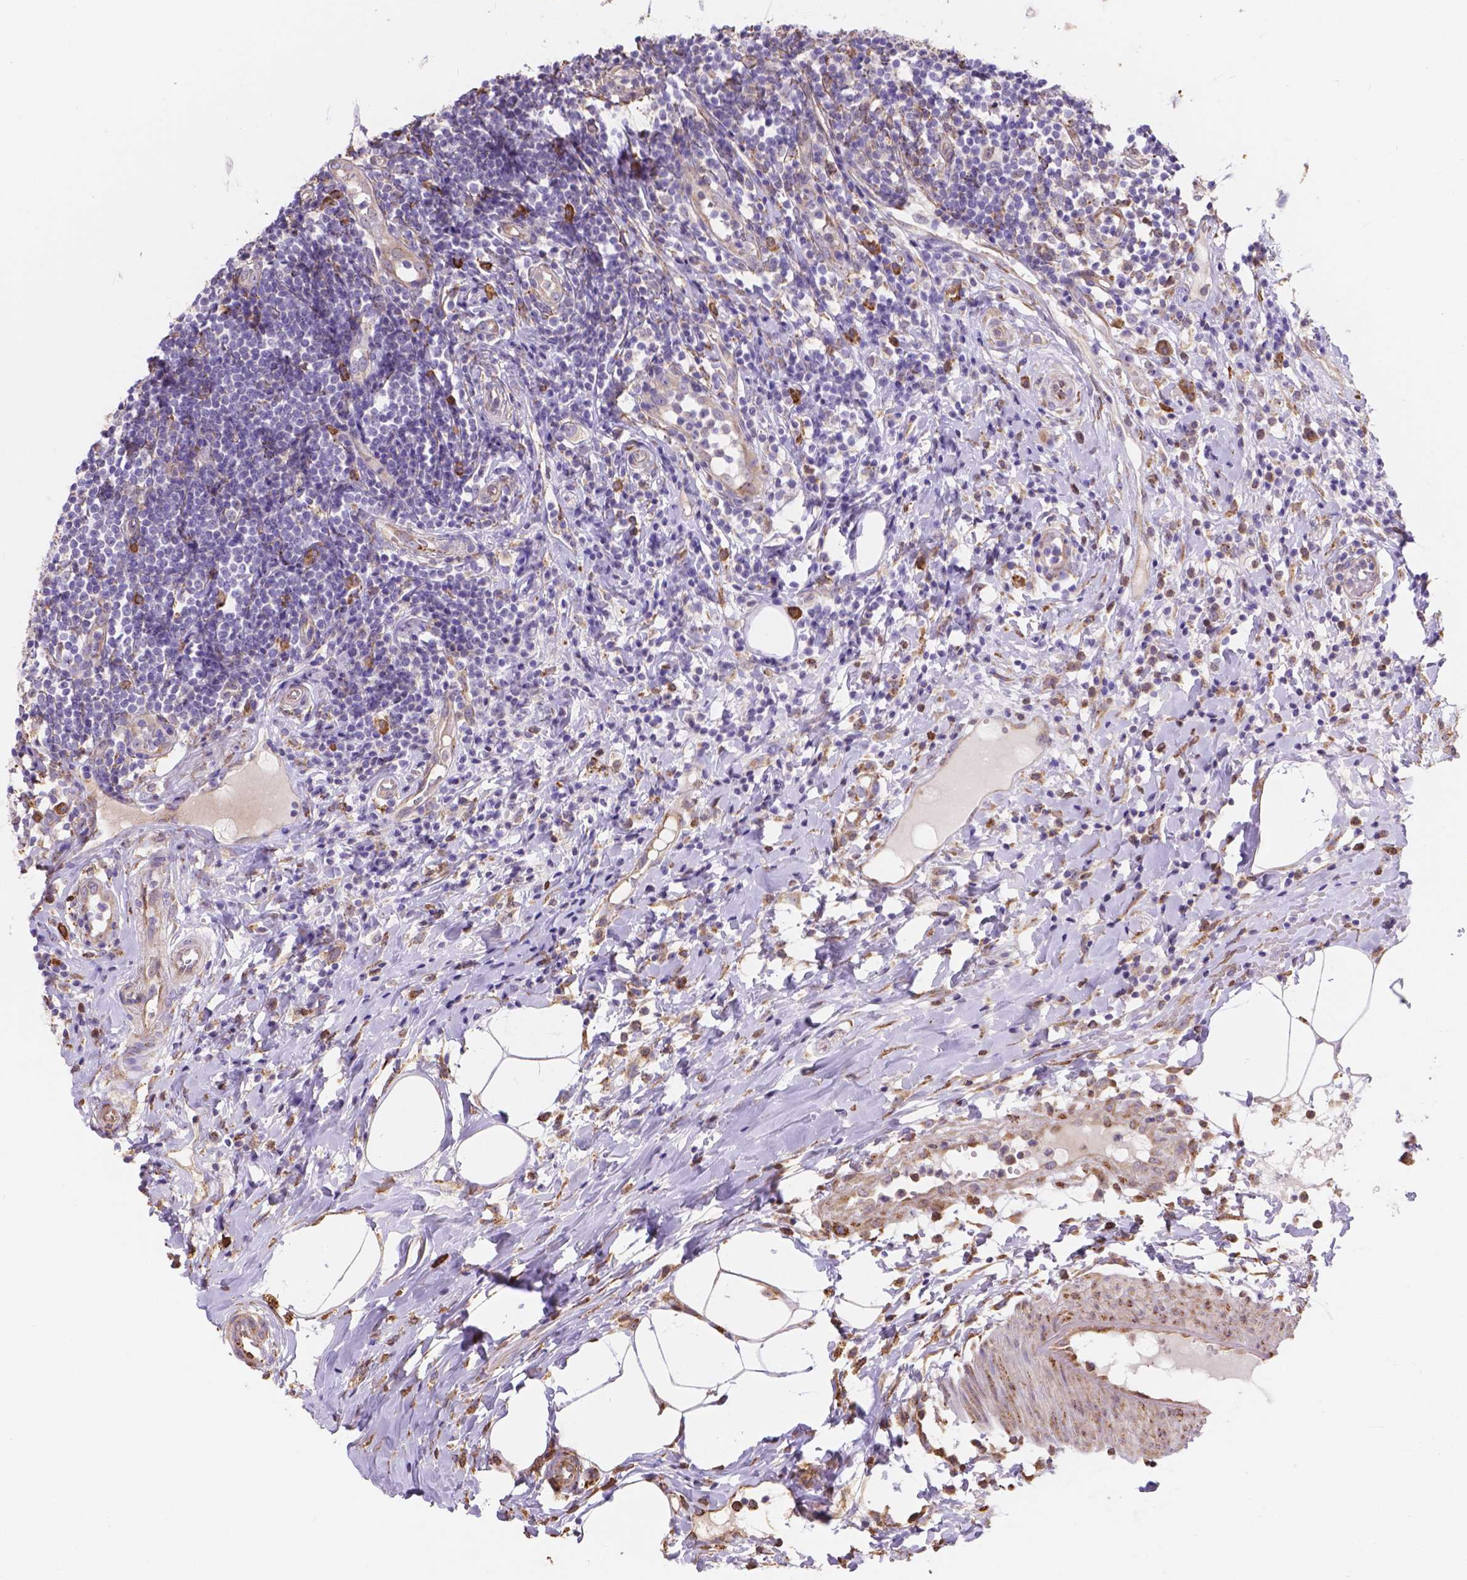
{"staining": {"intensity": "moderate", "quantity": "25%-75%", "location": "cytoplasmic/membranous"}, "tissue": "appendix", "cell_type": "Glandular cells", "image_type": "normal", "snomed": [{"axis": "morphology", "description": "Normal tissue, NOS"}, {"axis": "morphology", "description": "Inflammation, NOS"}, {"axis": "topography", "description": "Appendix"}], "caption": "Brown immunohistochemical staining in unremarkable appendix shows moderate cytoplasmic/membranous staining in about 25%-75% of glandular cells. Nuclei are stained in blue.", "gene": "IPO11", "patient": {"sex": "male", "age": 16}}